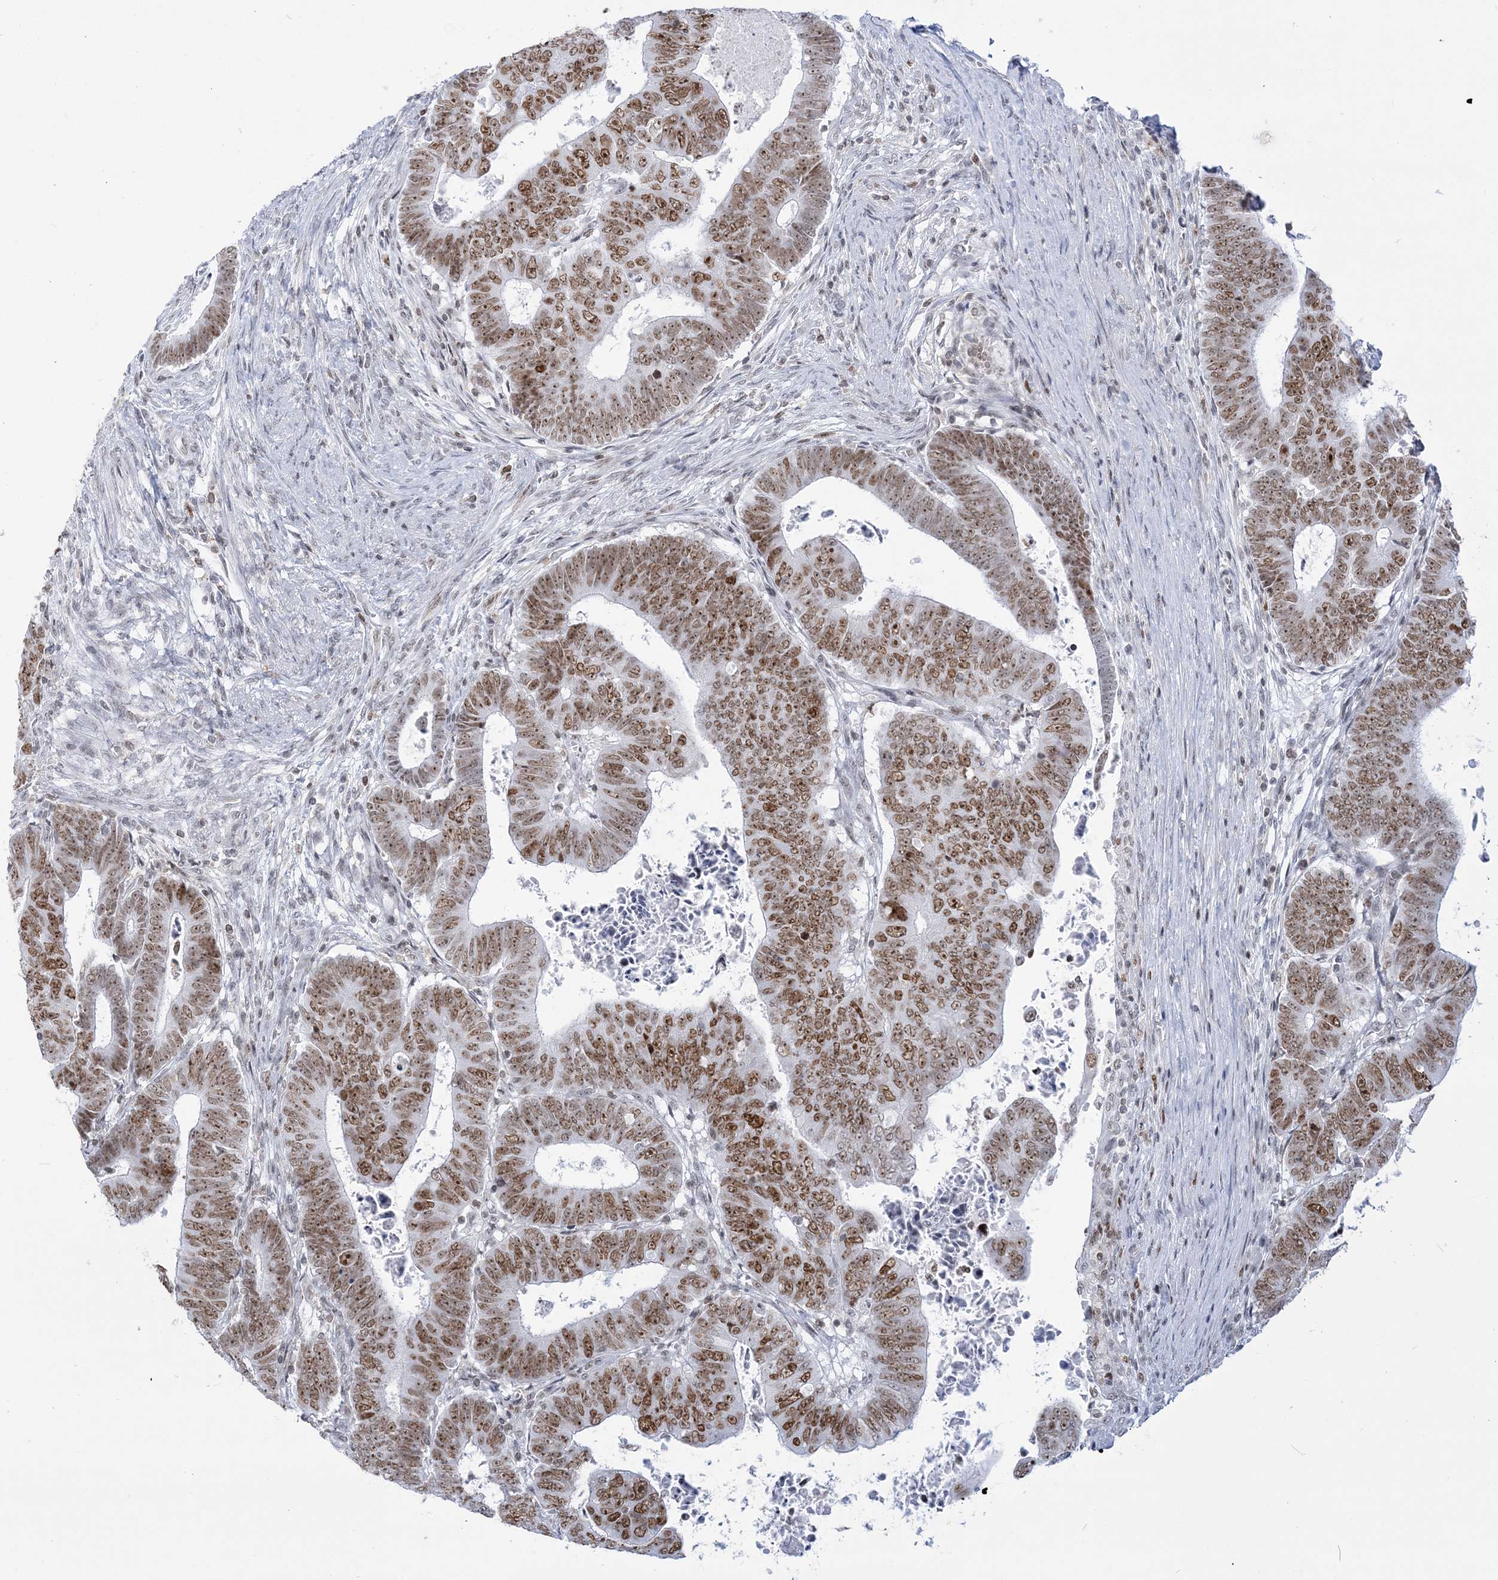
{"staining": {"intensity": "moderate", "quantity": ">75%", "location": "nuclear"}, "tissue": "colorectal cancer", "cell_type": "Tumor cells", "image_type": "cancer", "snomed": [{"axis": "morphology", "description": "Normal tissue, NOS"}, {"axis": "morphology", "description": "Adenocarcinoma, NOS"}, {"axis": "topography", "description": "Rectum"}], "caption": "Tumor cells display medium levels of moderate nuclear staining in about >75% of cells in colorectal cancer.", "gene": "DDX21", "patient": {"sex": "female", "age": 65}}